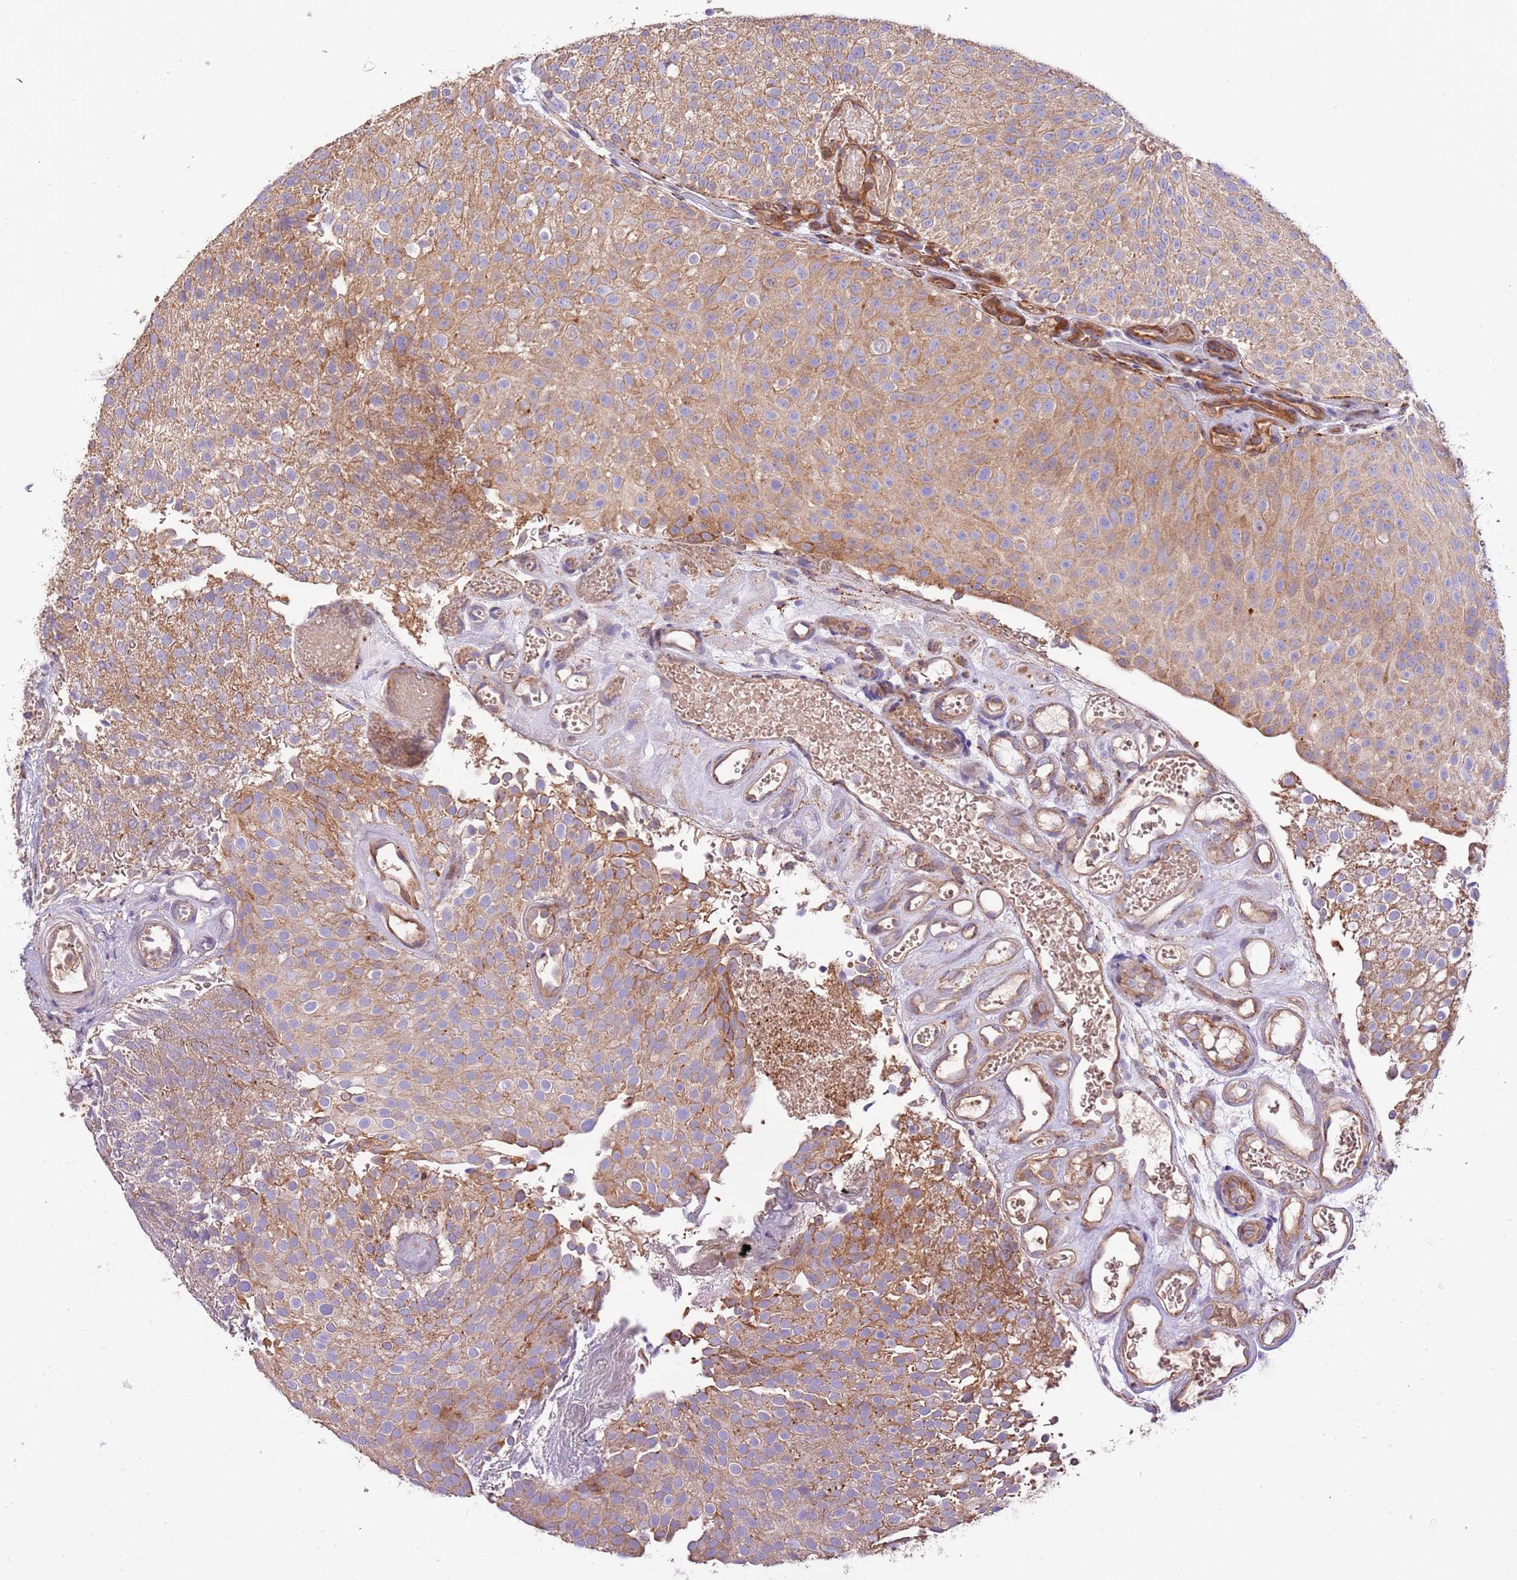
{"staining": {"intensity": "moderate", "quantity": ">75%", "location": "cytoplasmic/membranous"}, "tissue": "urothelial cancer", "cell_type": "Tumor cells", "image_type": "cancer", "snomed": [{"axis": "morphology", "description": "Urothelial carcinoma, Low grade"}, {"axis": "topography", "description": "Urinary bladder"}], "caption": "A brown stain highlights moderate cytoplasmic/membranous staining of a protein in urothelial carcinoma (low-grade) tumor cells.", "gene": "DOCK6", "patient": {"sex": "male", "age": 78}}